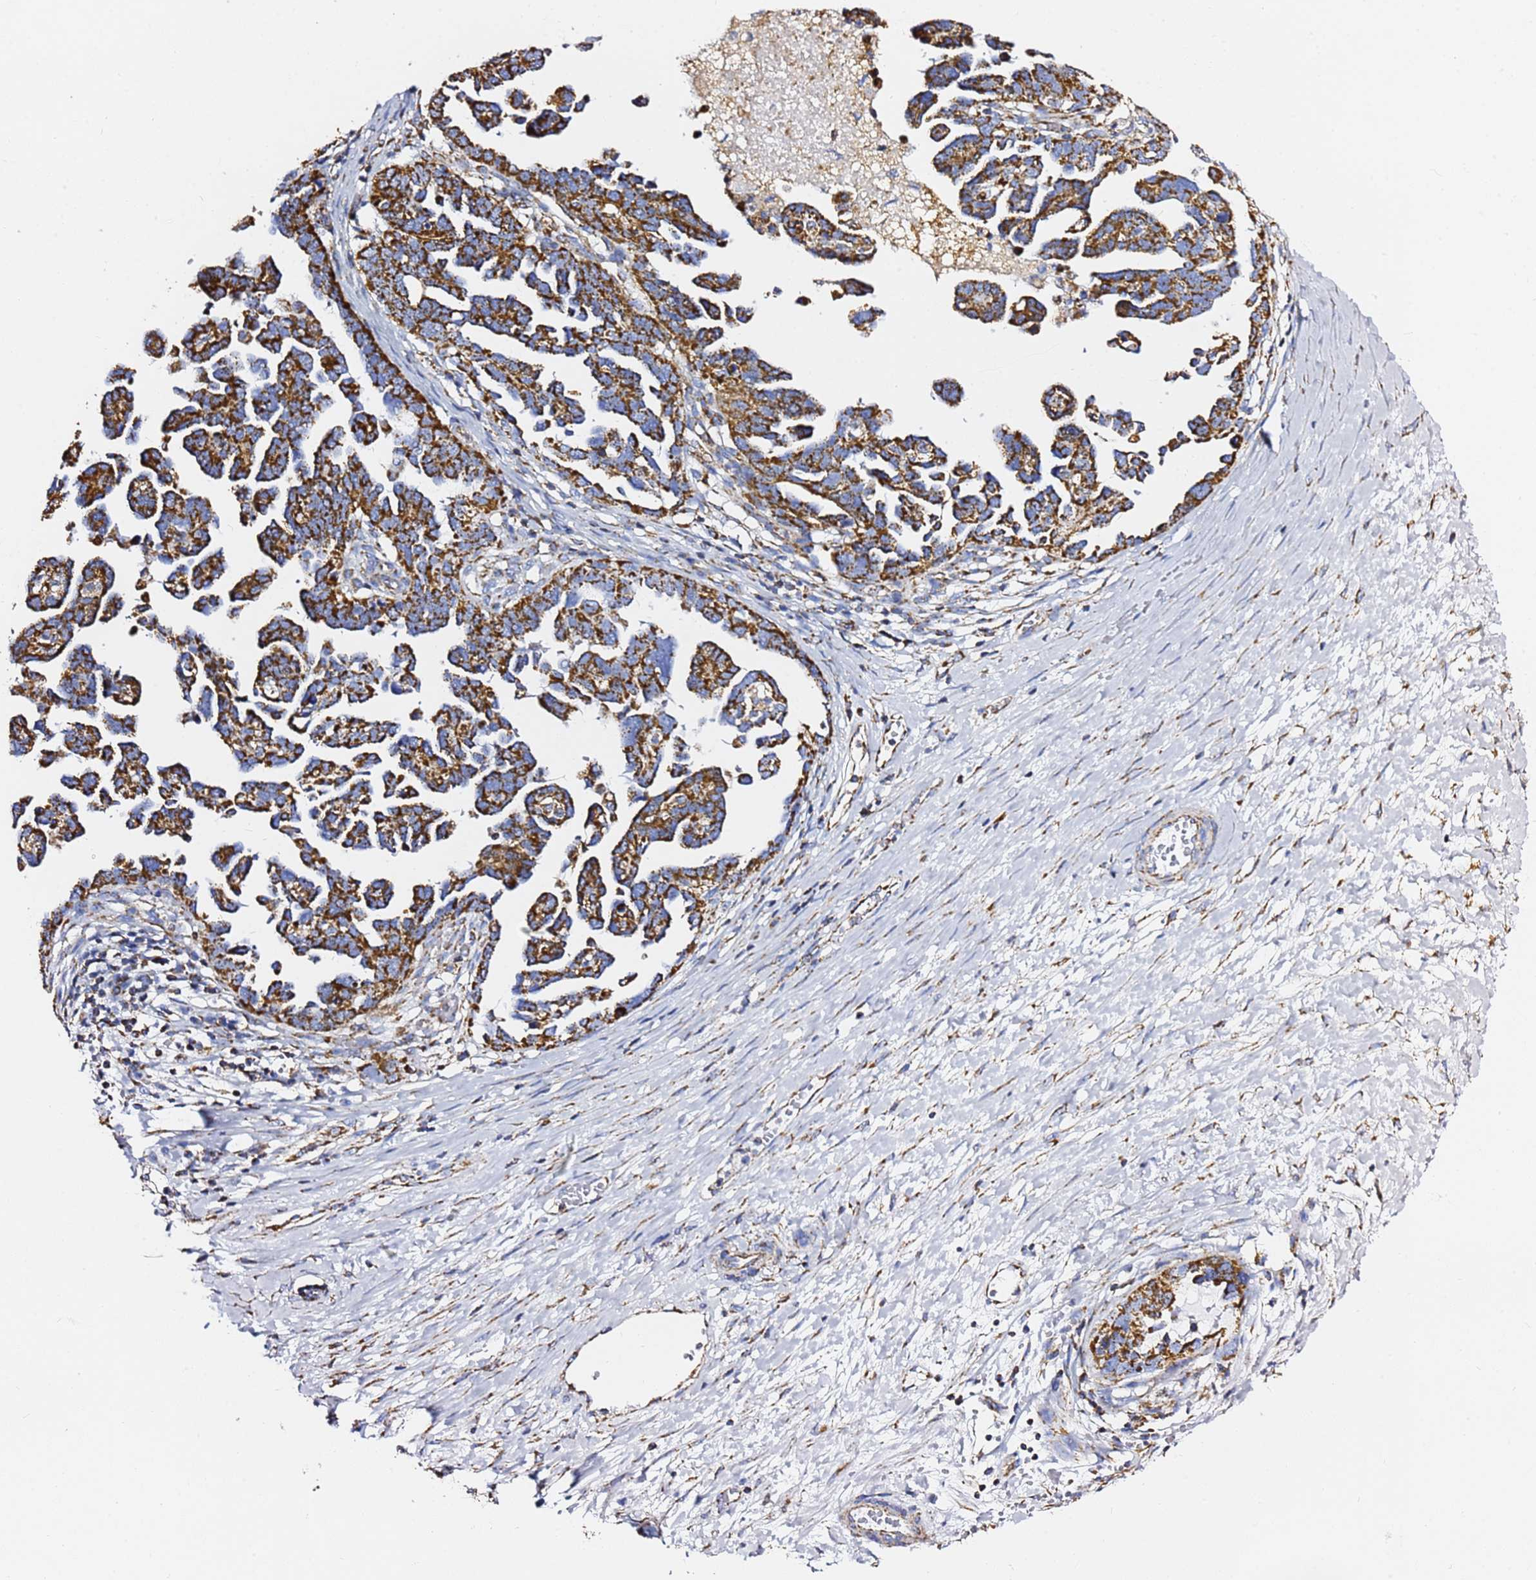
{"staining": {"intensity": "strong", "quantity": ">75%", "location": "cytoplasmic/membranous"}, "tissue": "ovarian cancer", "cell_type": "Tumor cells", "image_type": "cancer", "snomed": [{"axis": "morphology", "description": "Cystadenocarcinoma, serous, NOS"}, {"axis": "topography", "description": "Ovary"}], "caption": "Strong cytoplasmic/membranous expression is seen in approximately >75% of tumor cells in ovarian serous cystadenocarcinoma.", "gene": "PHB2", "patient": {"sex": "female", "age": 54}}